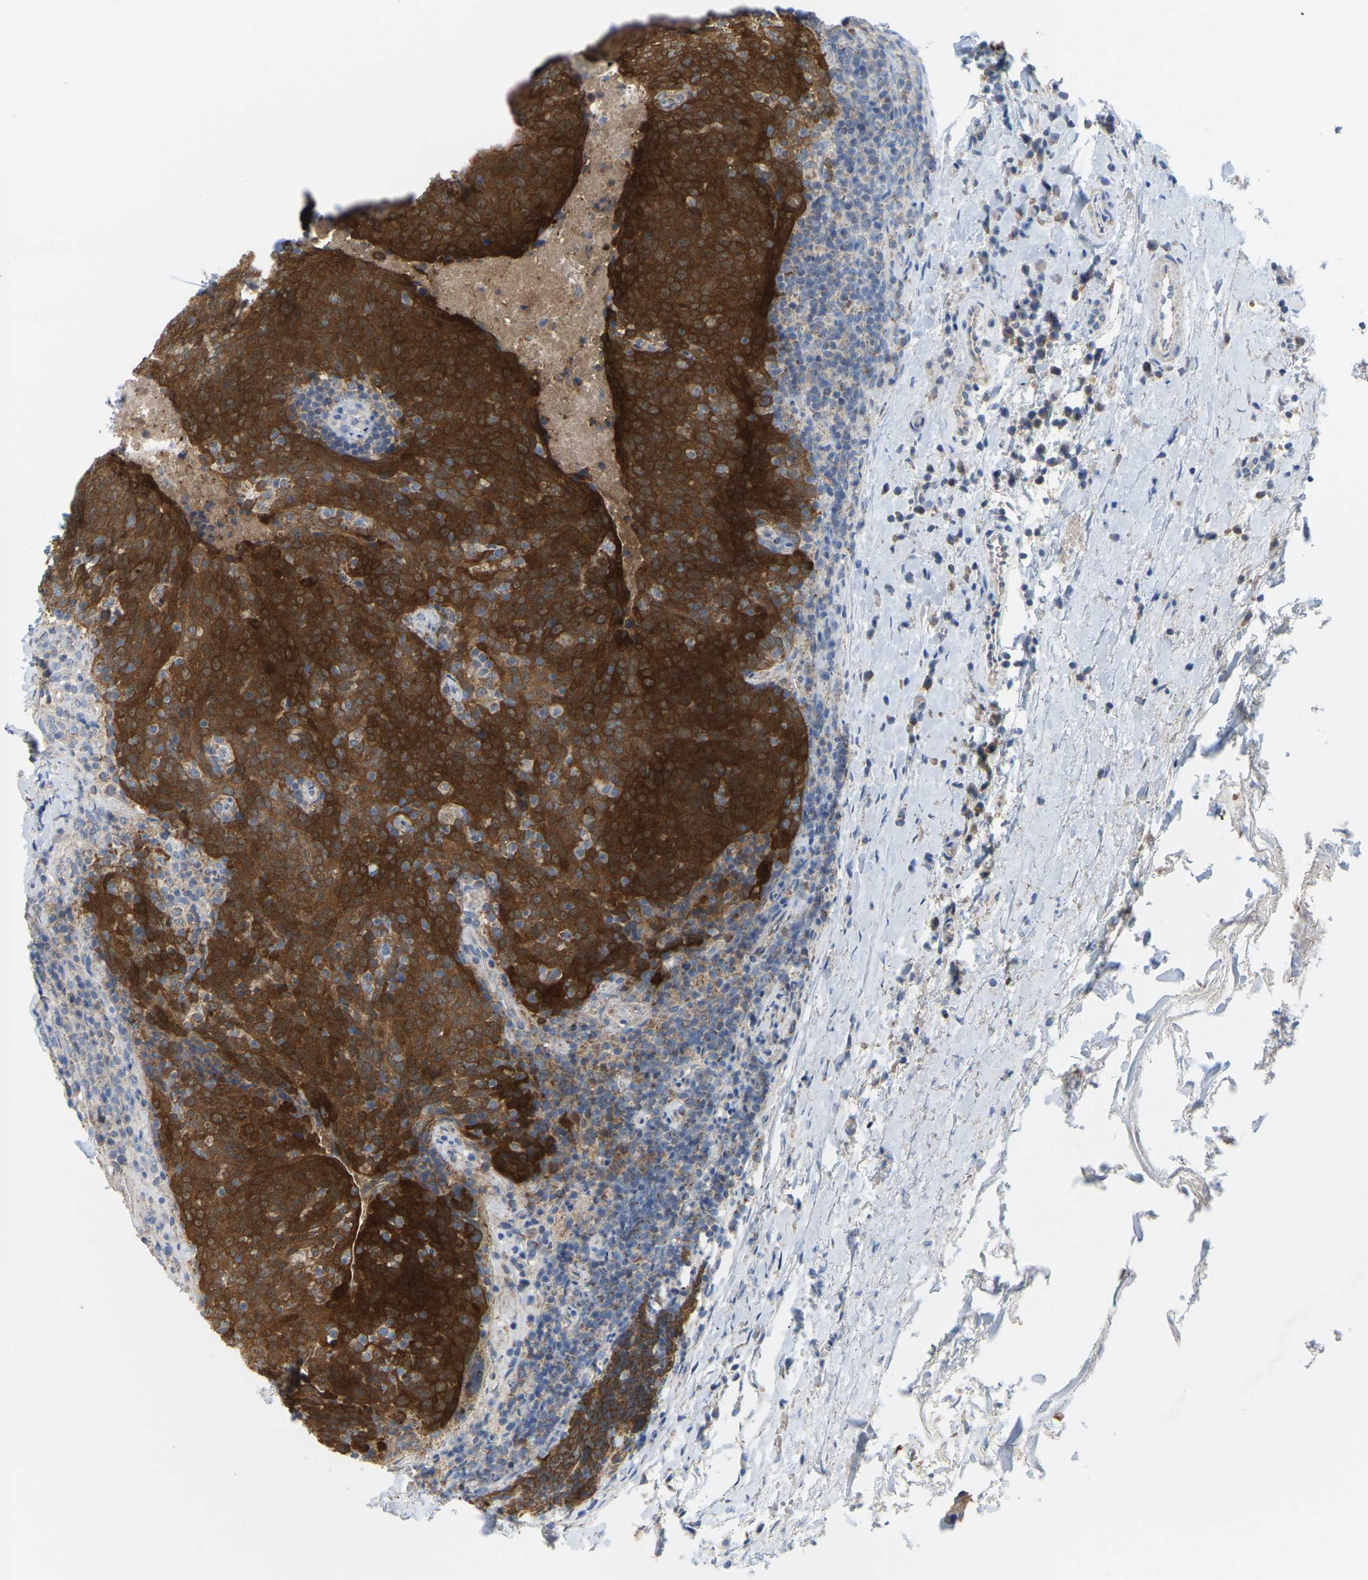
{"staining": {"intensity": "strong", "quantity": ">75%", "location": "cytoplasmic/membranous"}, "tissue": "head and neck cancer", "cell_type": "Tumor cells", "image_type": "cancer", "snomed": [{"axis": "morphology", "description": "Squamous cell carcinoma, NOS"}, {"axis": "morphology", "description": "Squamous cell carcinoma, metastatic, NOS"}, {"axis": "topography", "description": "Lymph node"}, {"axis": "topography", "description": "Head-Neck"}], "caption": "Tumor cells exhibit high levels of strong cytoplasmic/membranous expression in about >75% of cells in head and neck cancer.", "gene": "SERPINB5", "patient": {"sex": "male", "age": 62}}